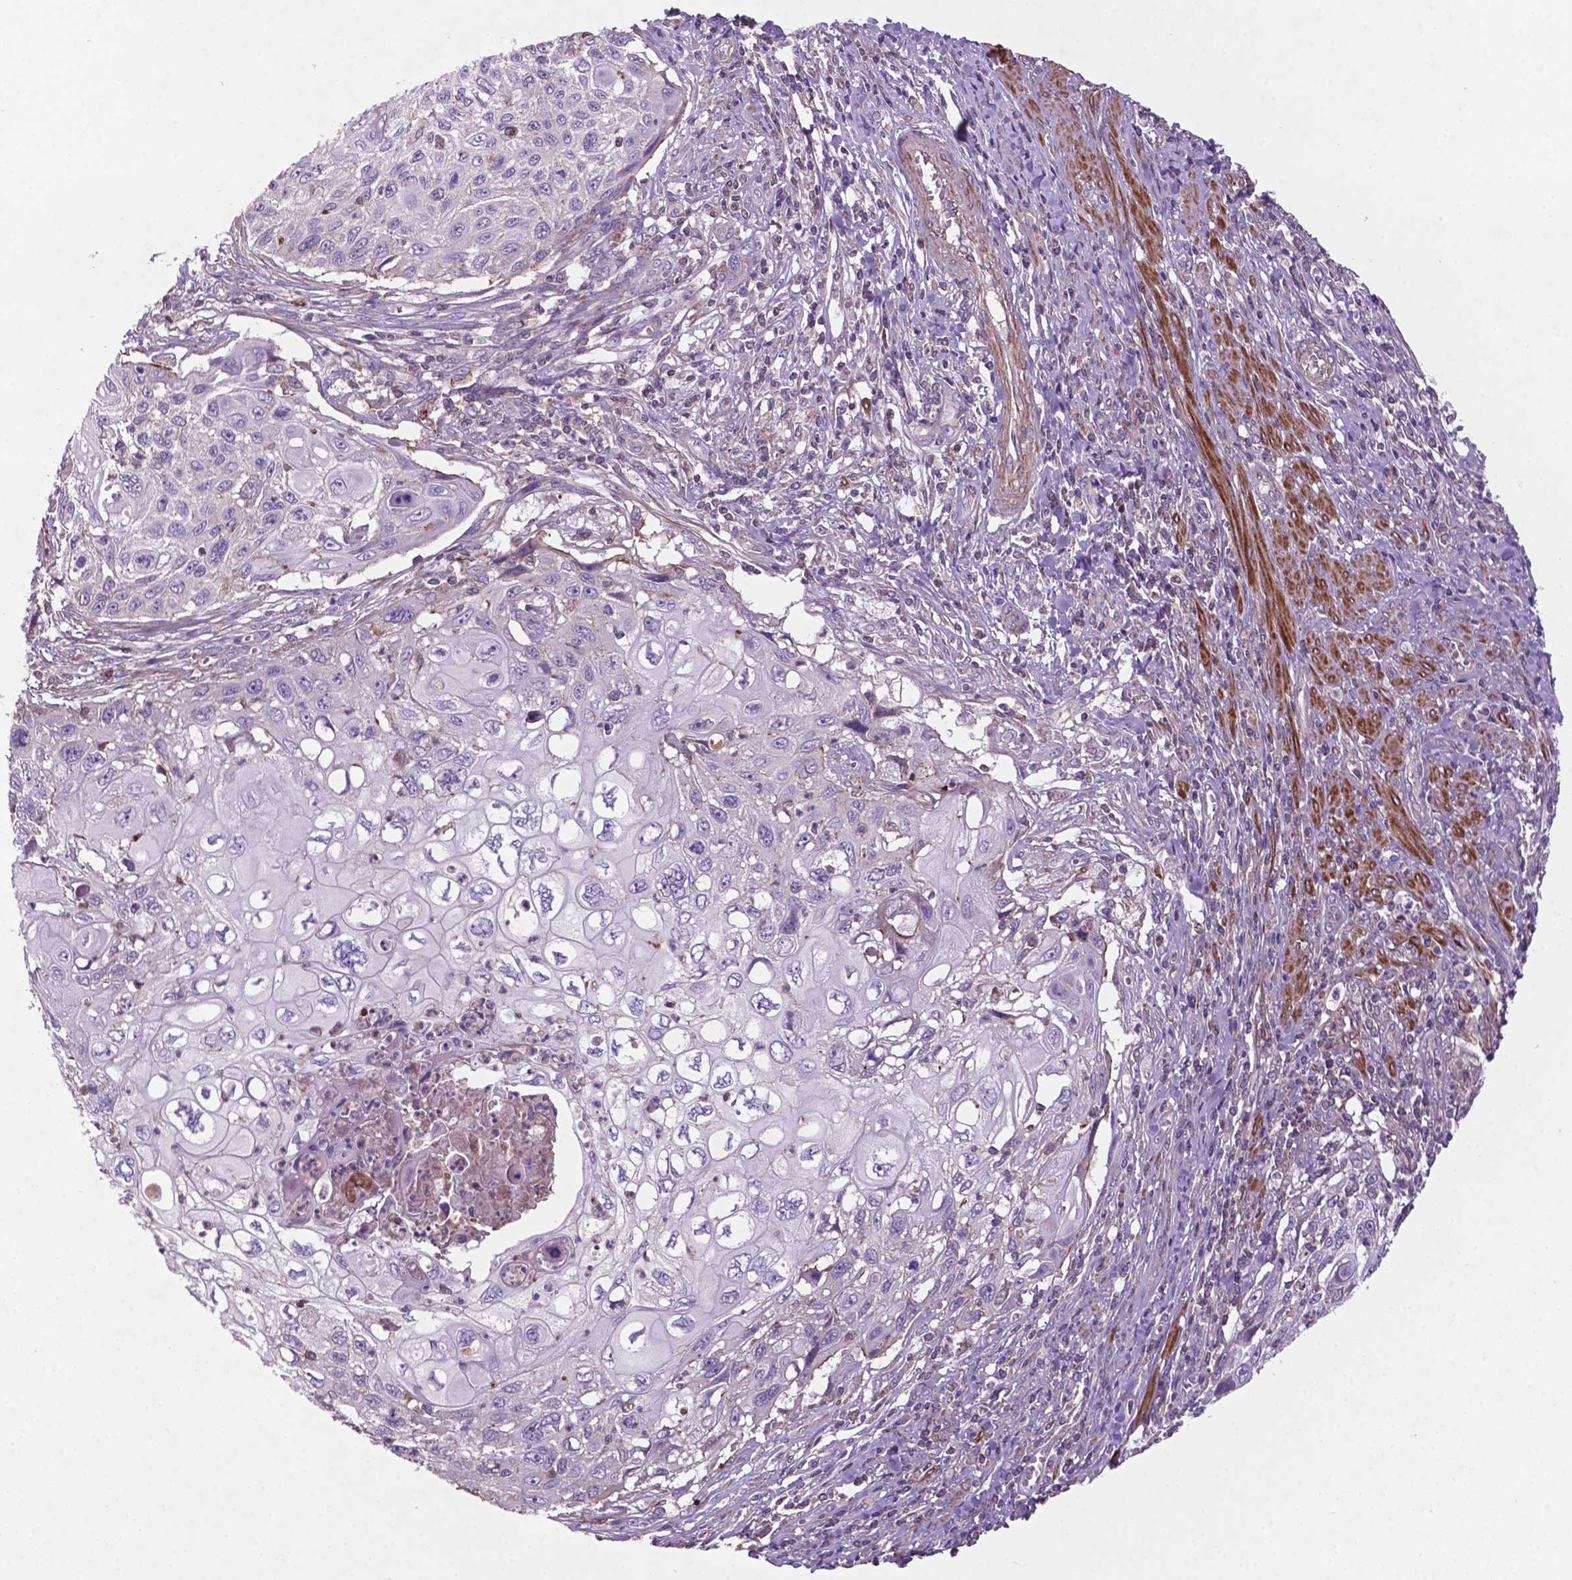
{"staining": {"intensity": "negative", "quantity": "none", "location": "none"}, "tissue": "cervical cancer", "cell_type": "Tumor cells", "image_type": "cancer", "snomed": [{"axis": "morphology", "description": "Squamous cell carcinoma, NOS"}, {"axis": "topography", "description": "Cervix"}], "caption": "An IHC histopathology image of cervical squamous cell carcinoma is shown. There is no staining in tumor cells of cervical squamous cell carcinoma.", "gene": "BMP4", "patient": {"sex": "female", "age": 70}}